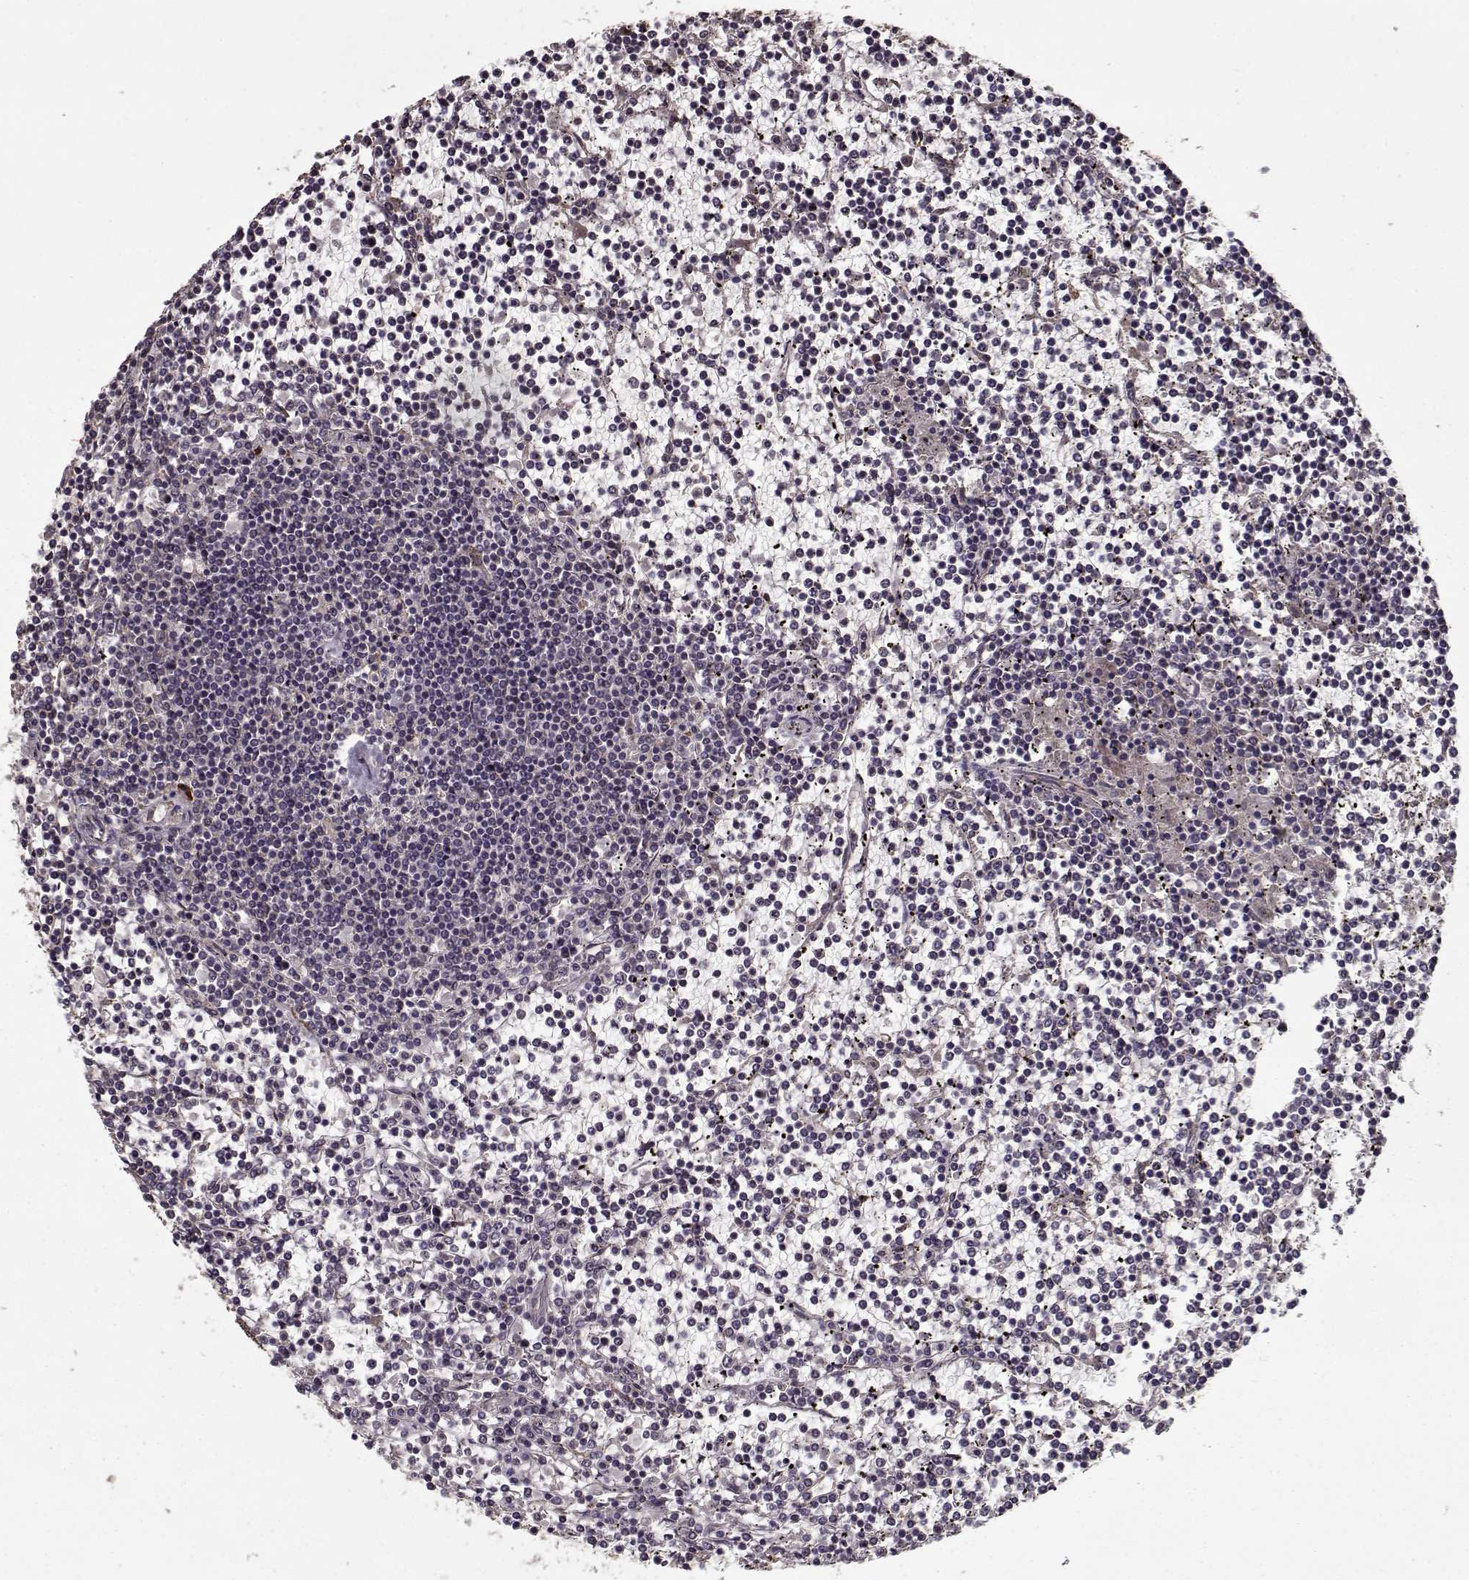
{"staining": {"intensity": "negative", "quantity": "none", "location": "none"}, "tissue": "lymphoma", "cell_type": "Tumor cells", "image_type": "cancer", "snomed": [{"axis": "morphology", "description": "Malignant lymphoma, non-Hodgkin's type, Low grade"}, {"axis": "topography", "description": "Spleen"}], "caption": "Tumor cells are negative for brown protein staining in malignant lymphoma, non-Hodgkin's type (low-grade).", "gene": "IMMP1L", "patient": {"sex": "female", "age": 19}}